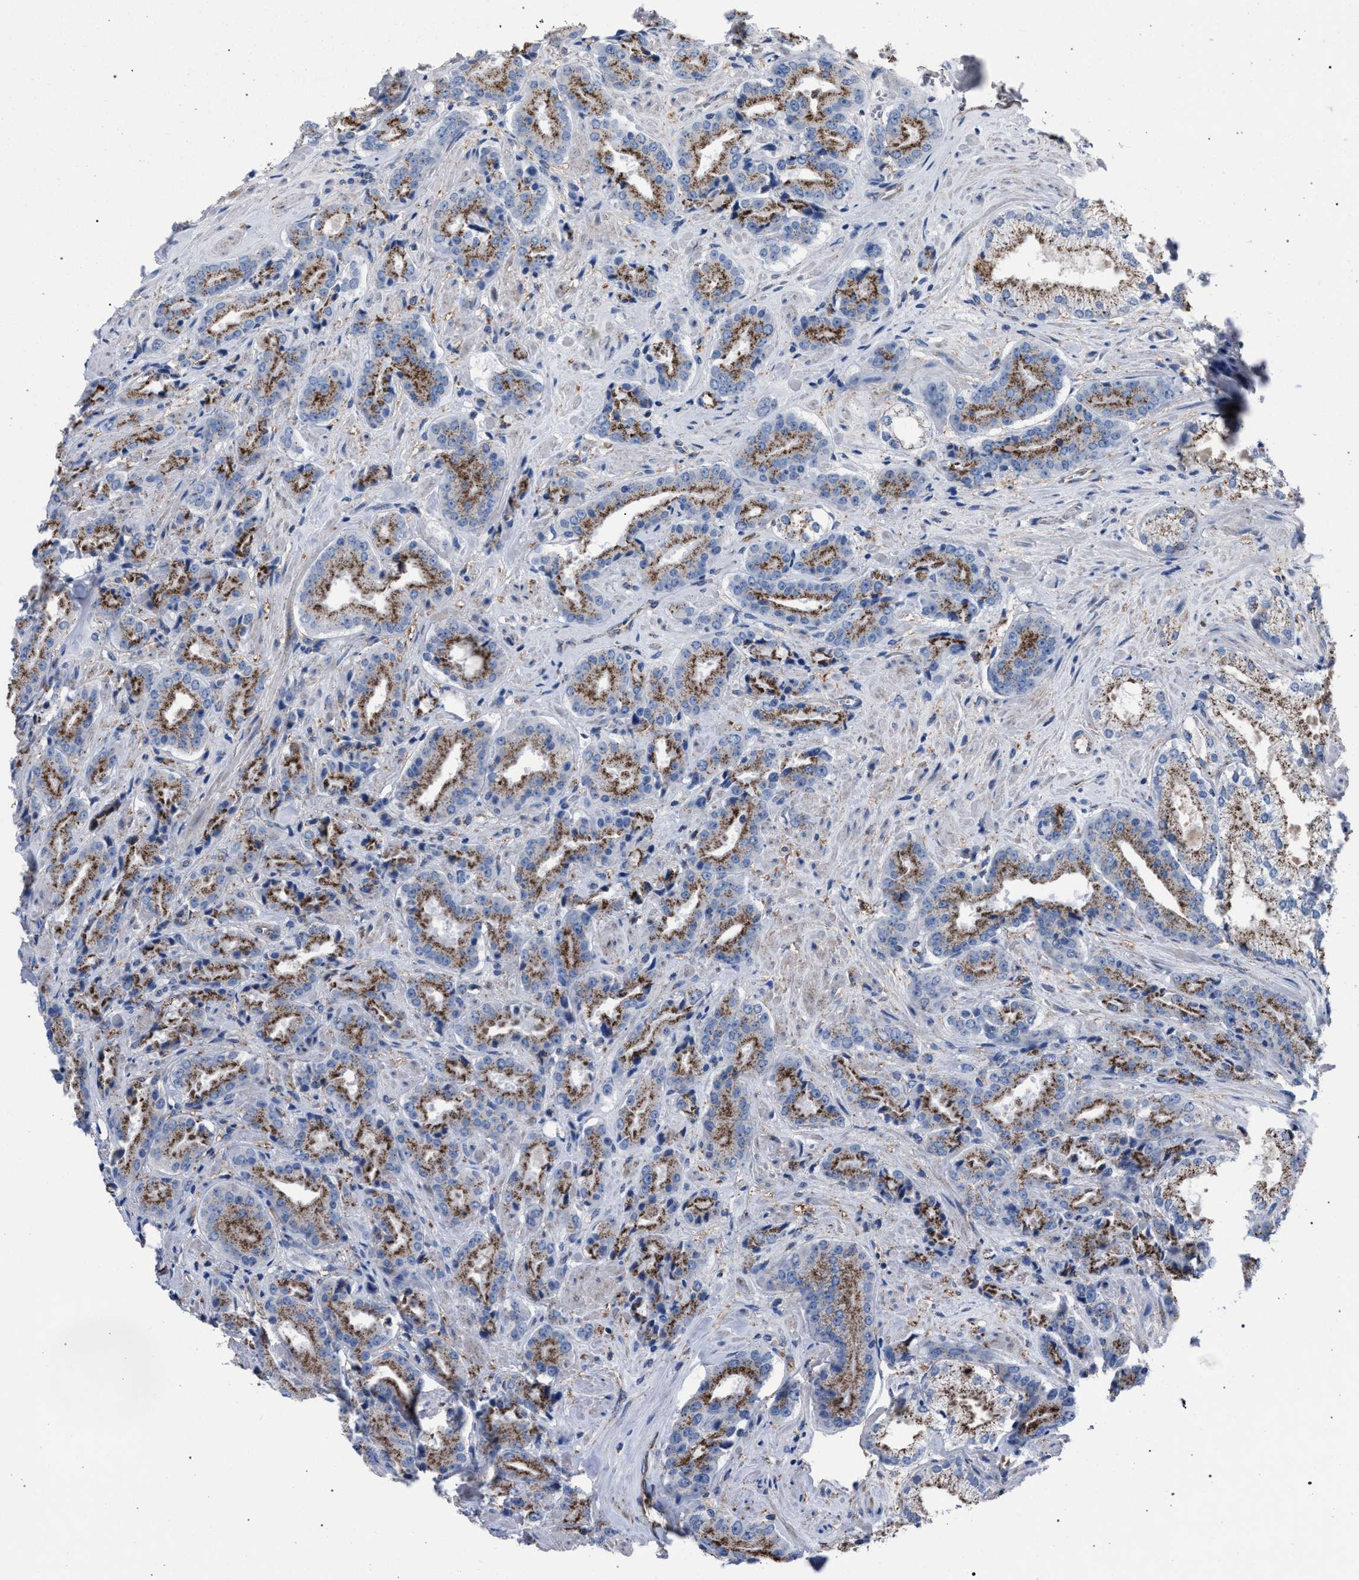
{"staining": {"intensity": "moderate", "quantity": ">75%", "location": "cytoplasmic/membranous"}, "tissue": "prostate cancer", "cell_type": "Tumor cells", "image_type": "cancer", "snomed": [{"axis": "morphology", "description": "Adenocarcinoma, High grade"}, {"axis": "topography", "description": "Prostate"}], "caption": "Brown immunohistochemical staining in prostate high-grade adenocarcinoma demonstrates moderate cytoplasmic/membranous positivity in about >75% of tumor cells.", "gene": "HSD17B4", "patient": {"sex": "male", "age": 71}}